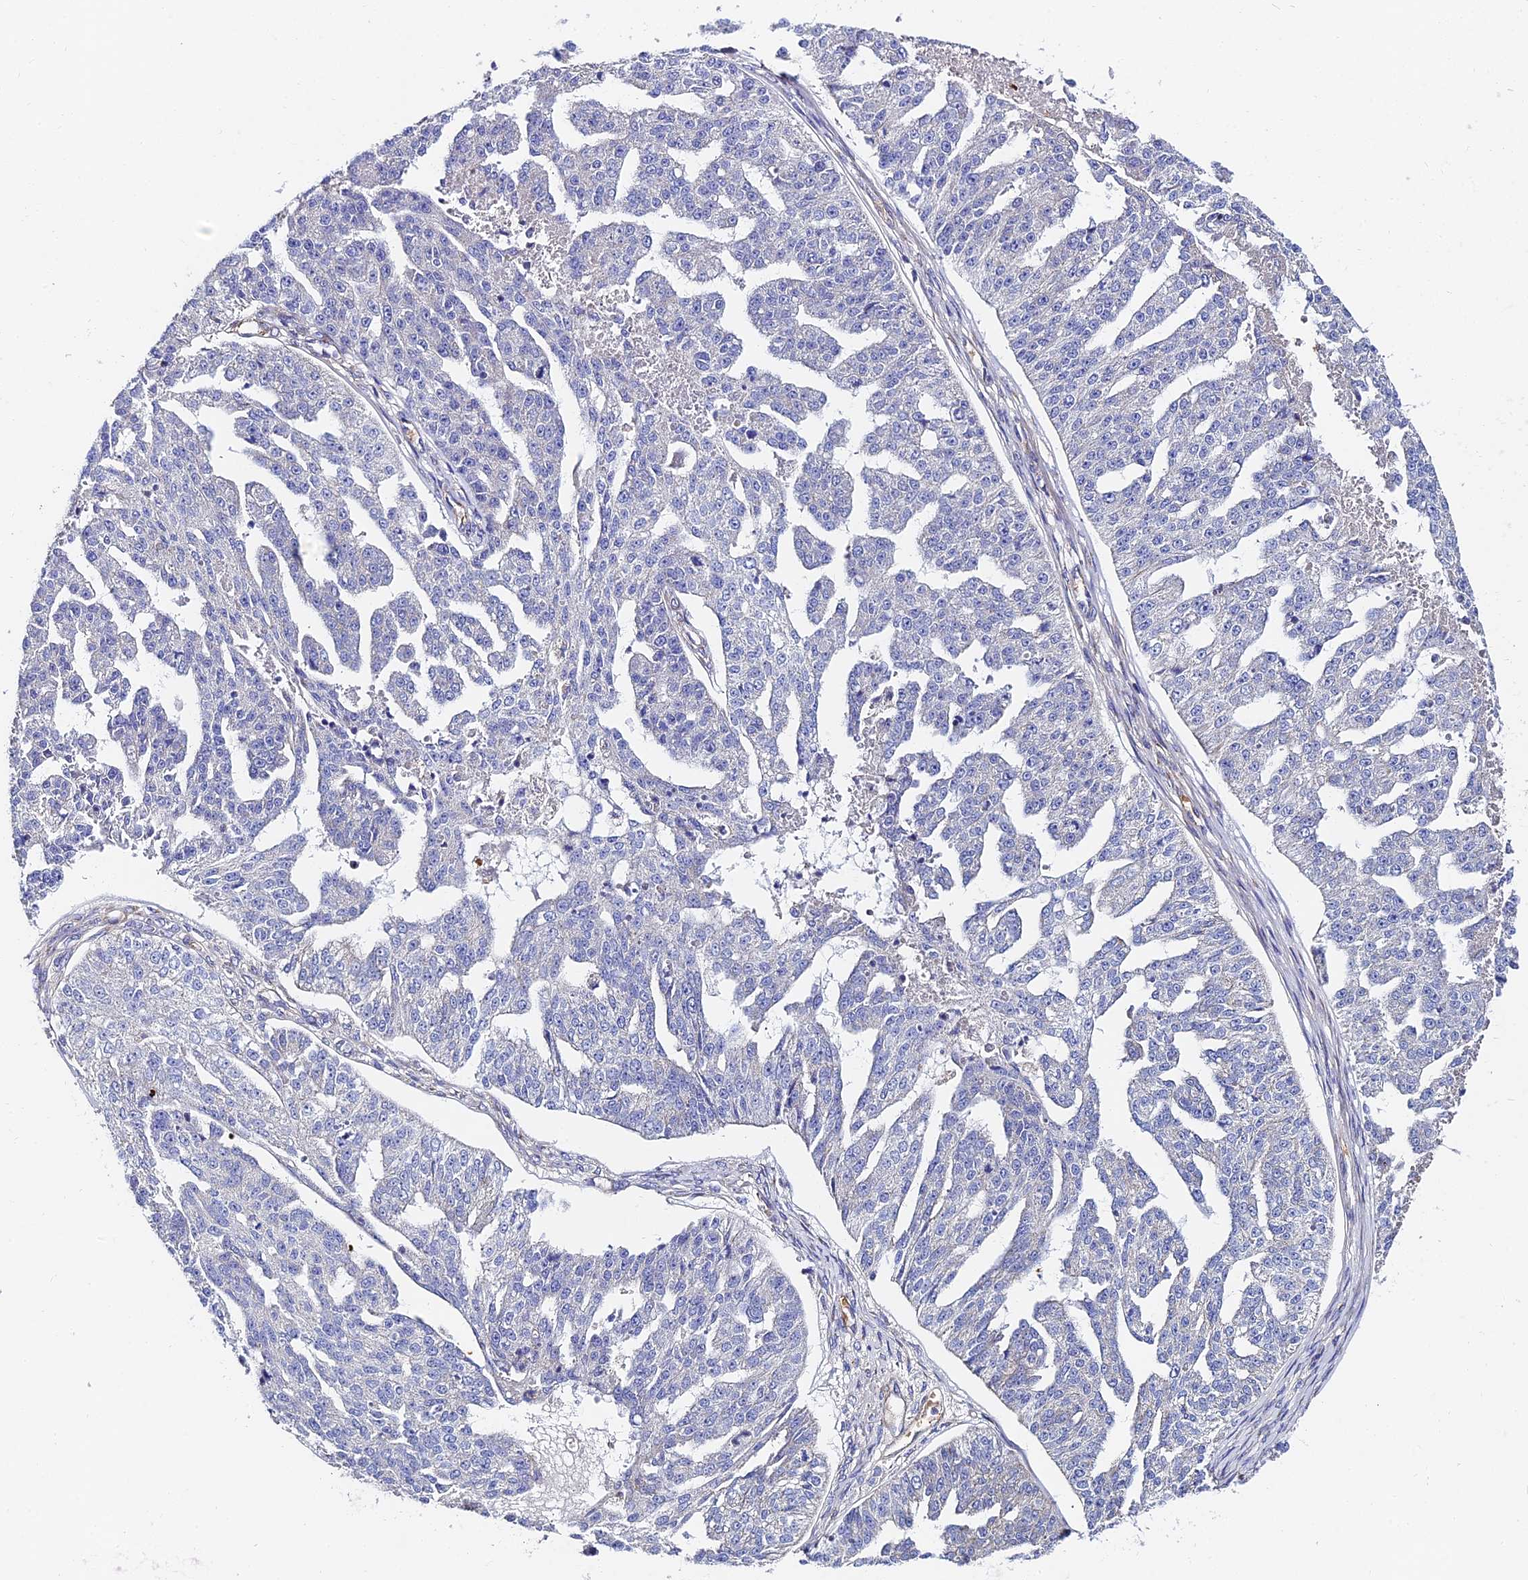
{"staining": {"intensity": "negative", "quantity": "none", "location": "none"}, "tissue": "ovarian cancer", "cell_type": "Tumor cells", "image_type": "cancer", "snomed": [{"axis": "morphology", "description": "Cystadenocarcinoma, serous, NOS"}, {"axis": "topography", "description": "Ovary"}], "caption": "This is an immunohistochemistry (IHC) histopathology image of human ovarian cancer (serous cystadenocarcinoma). There is no expression in tumor cells.", "gene": "ADGRF3", "patient": {"sex": "female", "age": 58}}